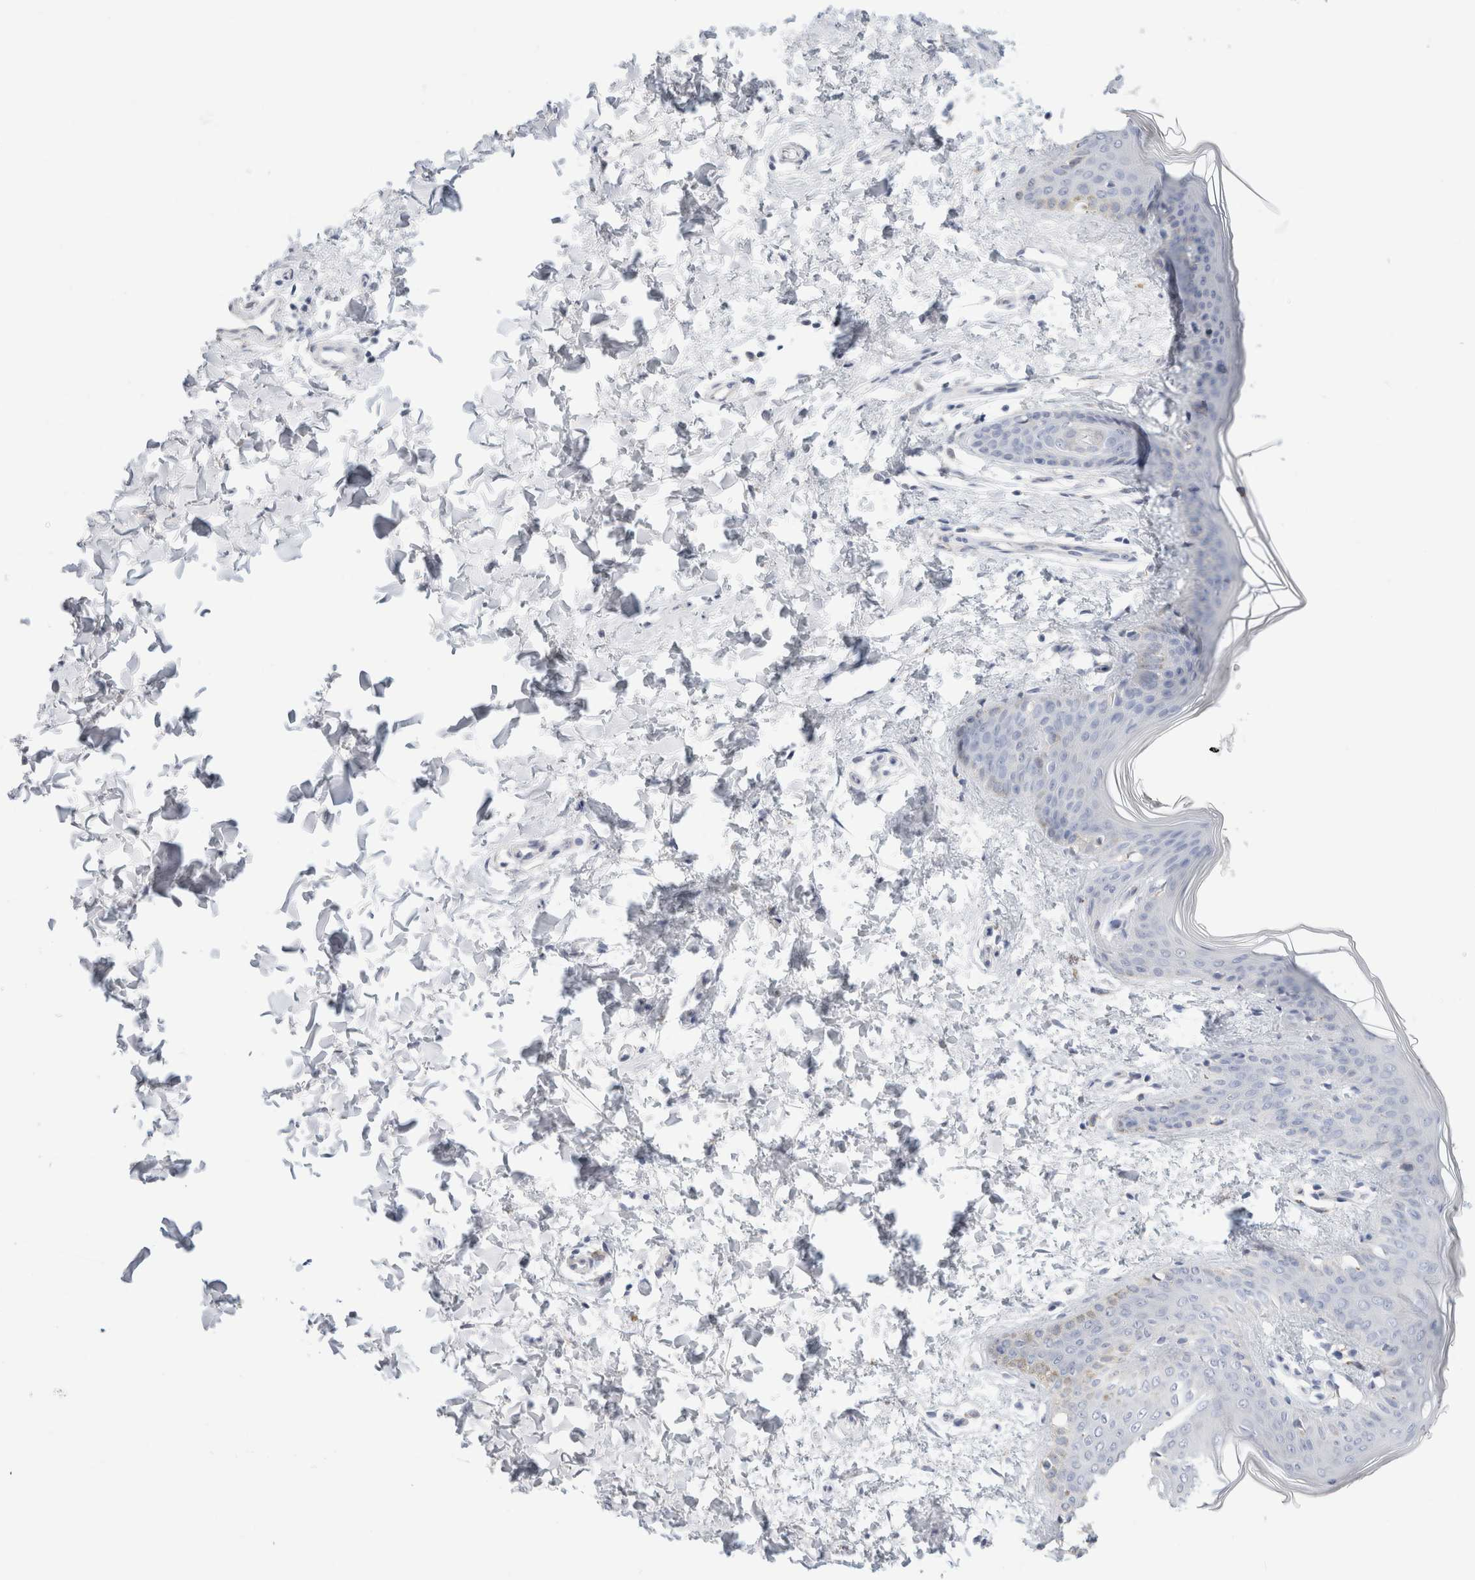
{"staining": {"intensity": "negative", "quantity": "none", "location": "none"}, "tissue": "skin", "cell_type": "Fibroblasts", "image_type": "normal", "snomed": [{"axis": "morphology", "description": "Normal tissue, NOS"}, {"axis": "topography", "description": "Skin"}], "caption": "An immunohistochemistry image of benign skin is shown. There is no staining in fibroblasts of skin. Nuclei are stained in blue.", "gene": "CSK", "patient": {"sex": "female", "age": 17}}